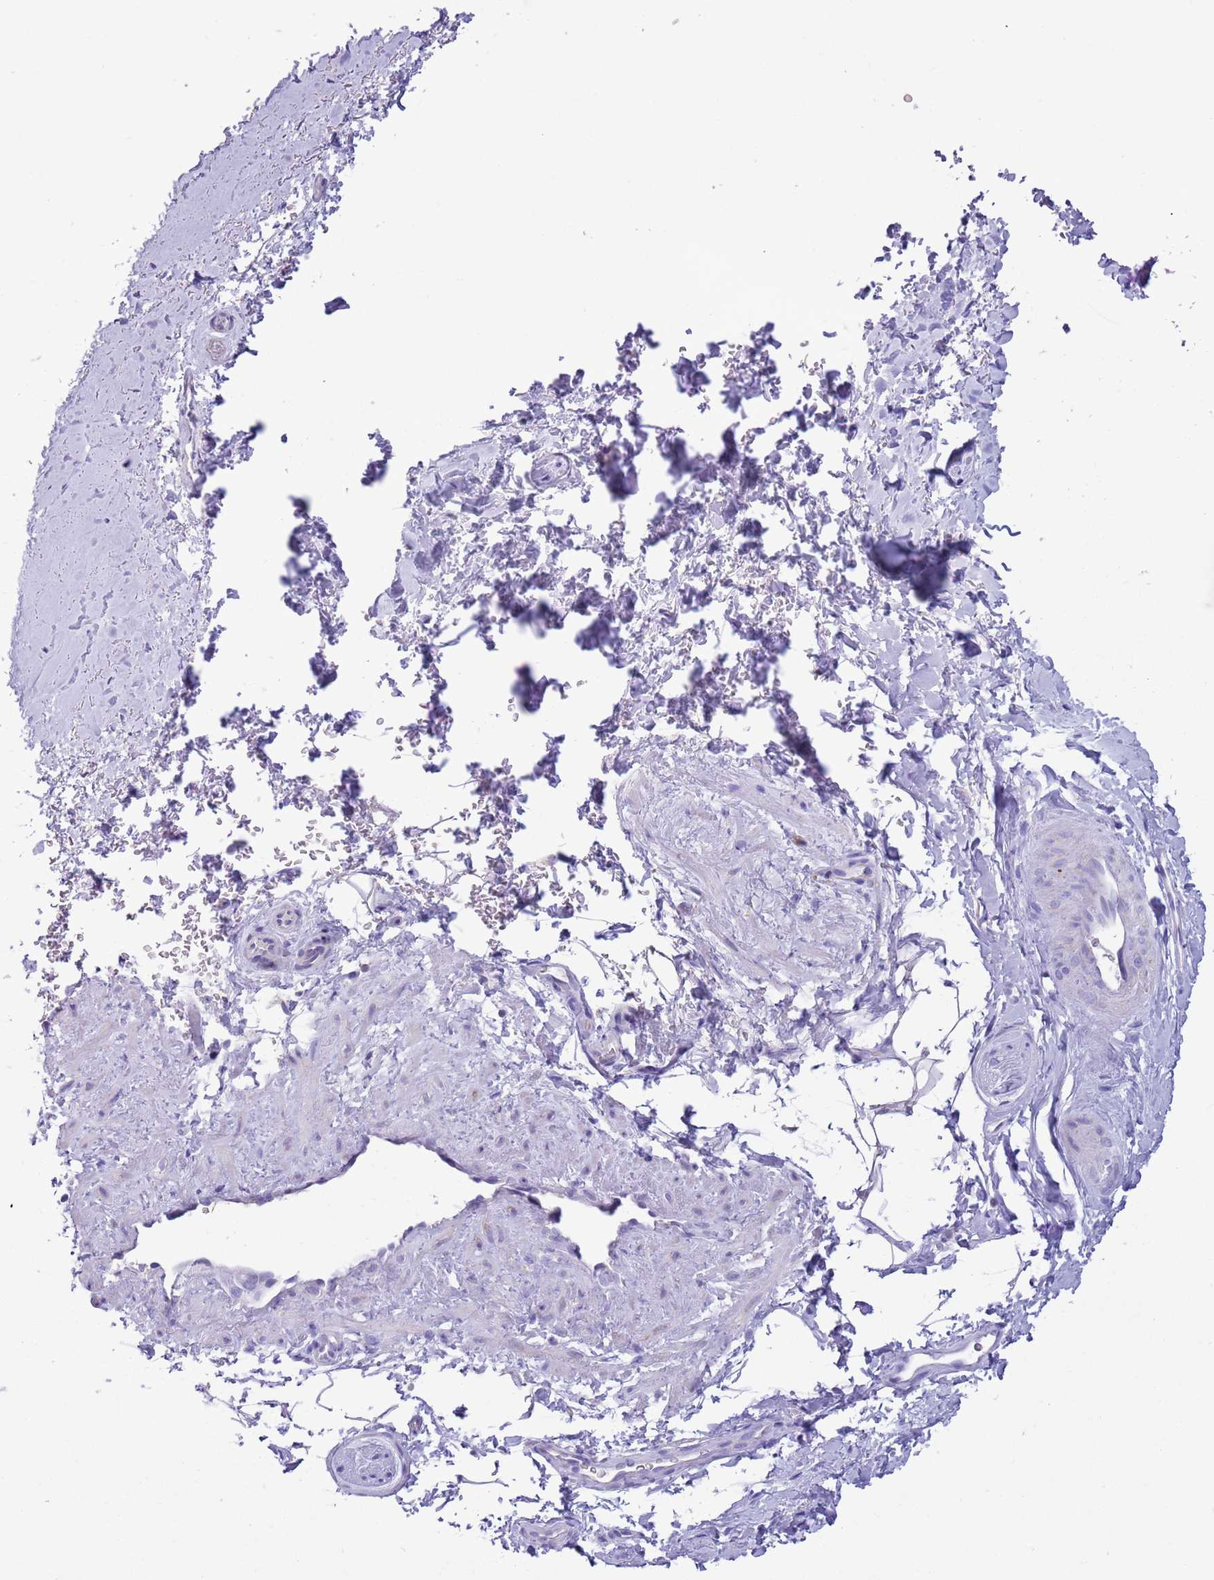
{"staining": {"intensity": "negative", "quantity": "none", "location": "none"}, "tissue": "smooth muscle", "cell_type": "Smooth muscle cells", "image_type": "normal", "snomed": [{"axis": "morphology", "description": "Normal tissue, NOS"}, {"axis": "topography", "description": "Smooth muscle"}, {"axis": "topography", "description": "Peripheral nerve tissue"}], "caption": "Immunohistochemical staining of normal smooth muscle reveals no significant positivity in smooth muscle cells.", "gene": "ATP6V1B1", "patient": {"sex": "male", "age": 69}}